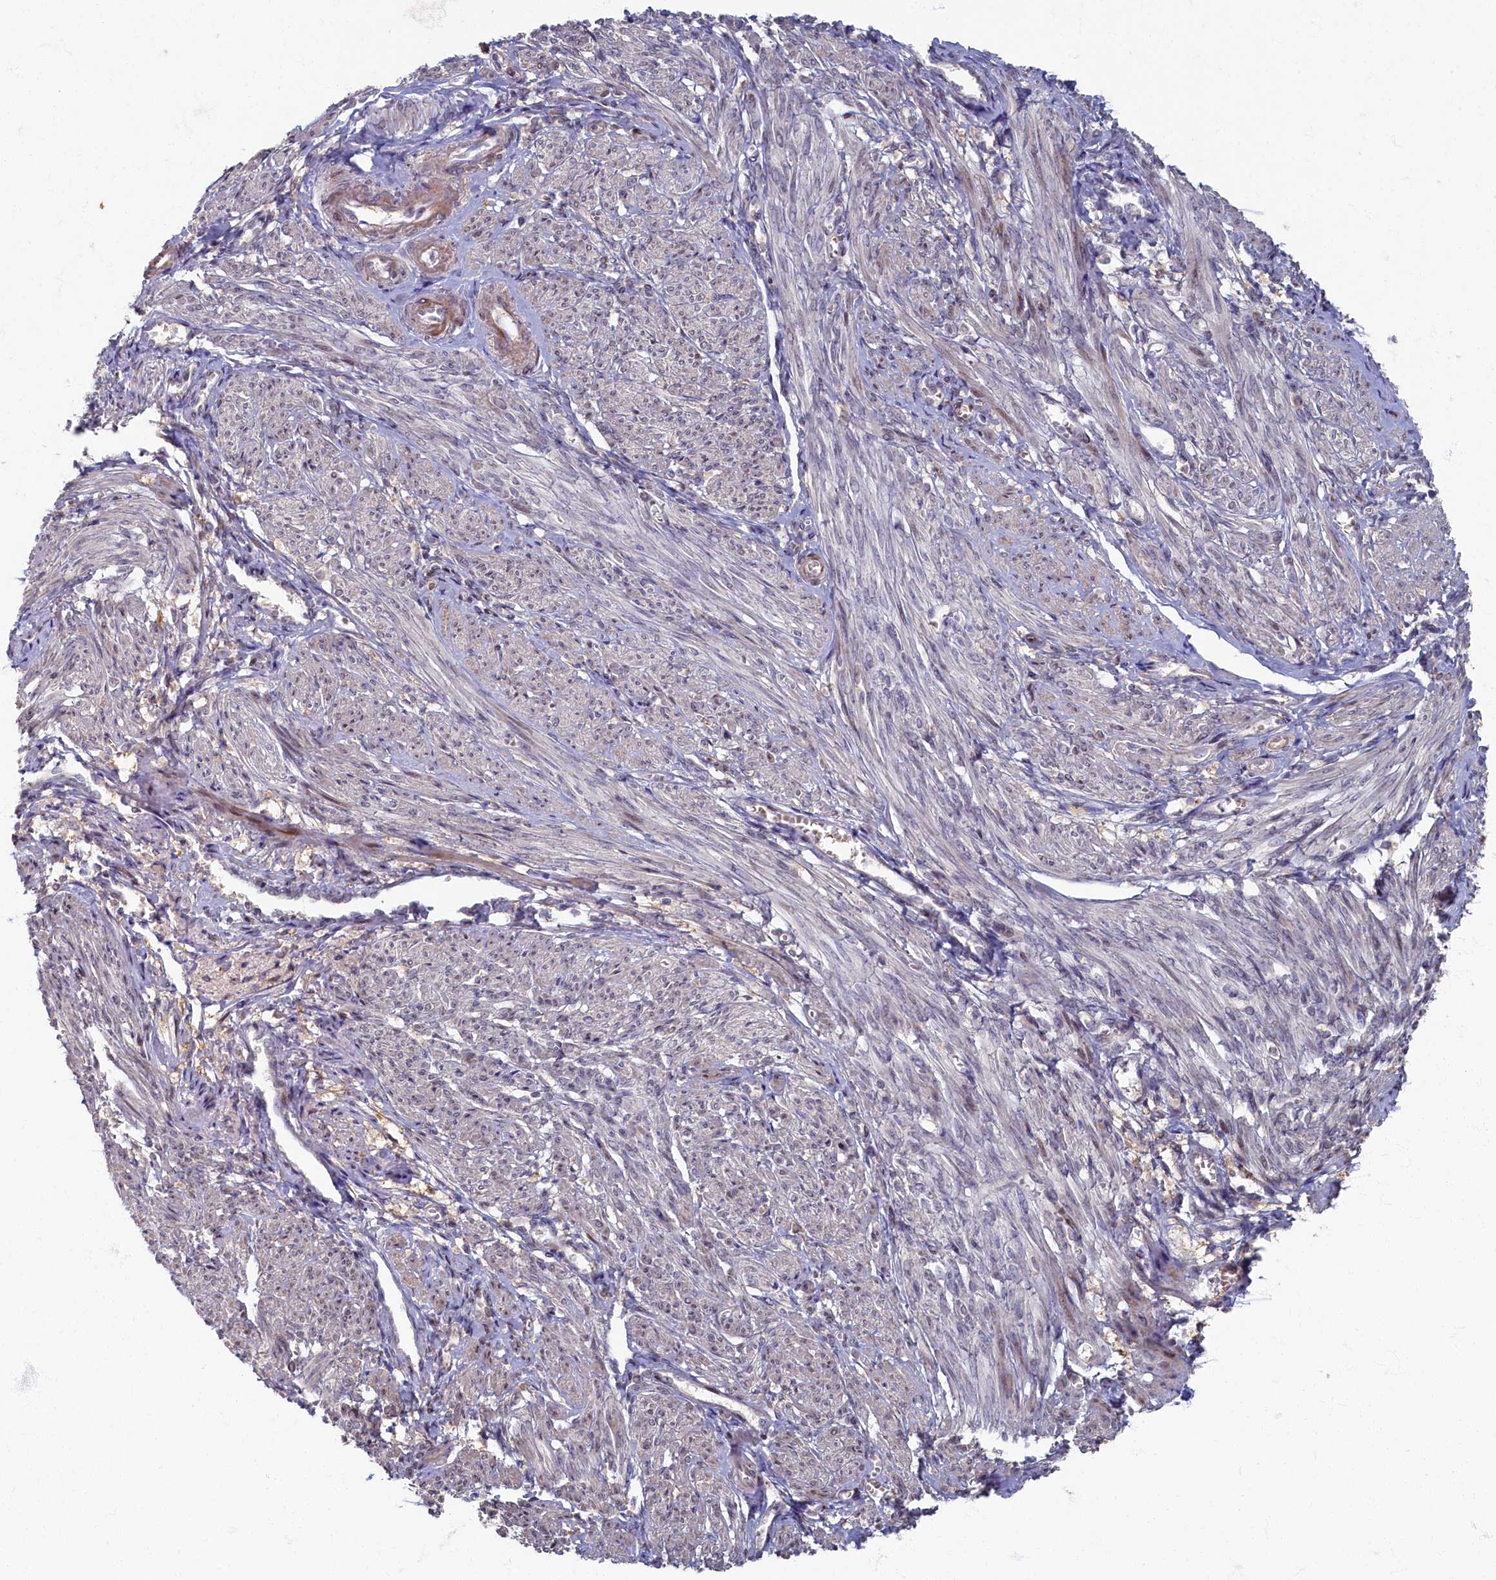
{"staining": {"intensity": "weak", "quantity": "<25%", "location": "cytoplasmic/membranous"}, "tissue": "smooth muscle", "cell_type": "Smooth muscle cells", "image_type": "normal", "snomed": [{"axis": "morphology", "description": "Normal tissue, NOS"}, {"axis": "topography", "description": "Smooth muscle"}], "caption": "A high-resolution micrograph shows immunohistochemistry (IHC) staining of normal smooth muscle, which reveals no significant expression in smooth muscle cells. (Stains: DAB immunohistochemistry (IHC) with hematoxylin counter stain, Microscopy: brightfield microscopy at high magnification).", "gene": "HUNK", "patient": {"sex": "female", "age": 39}}